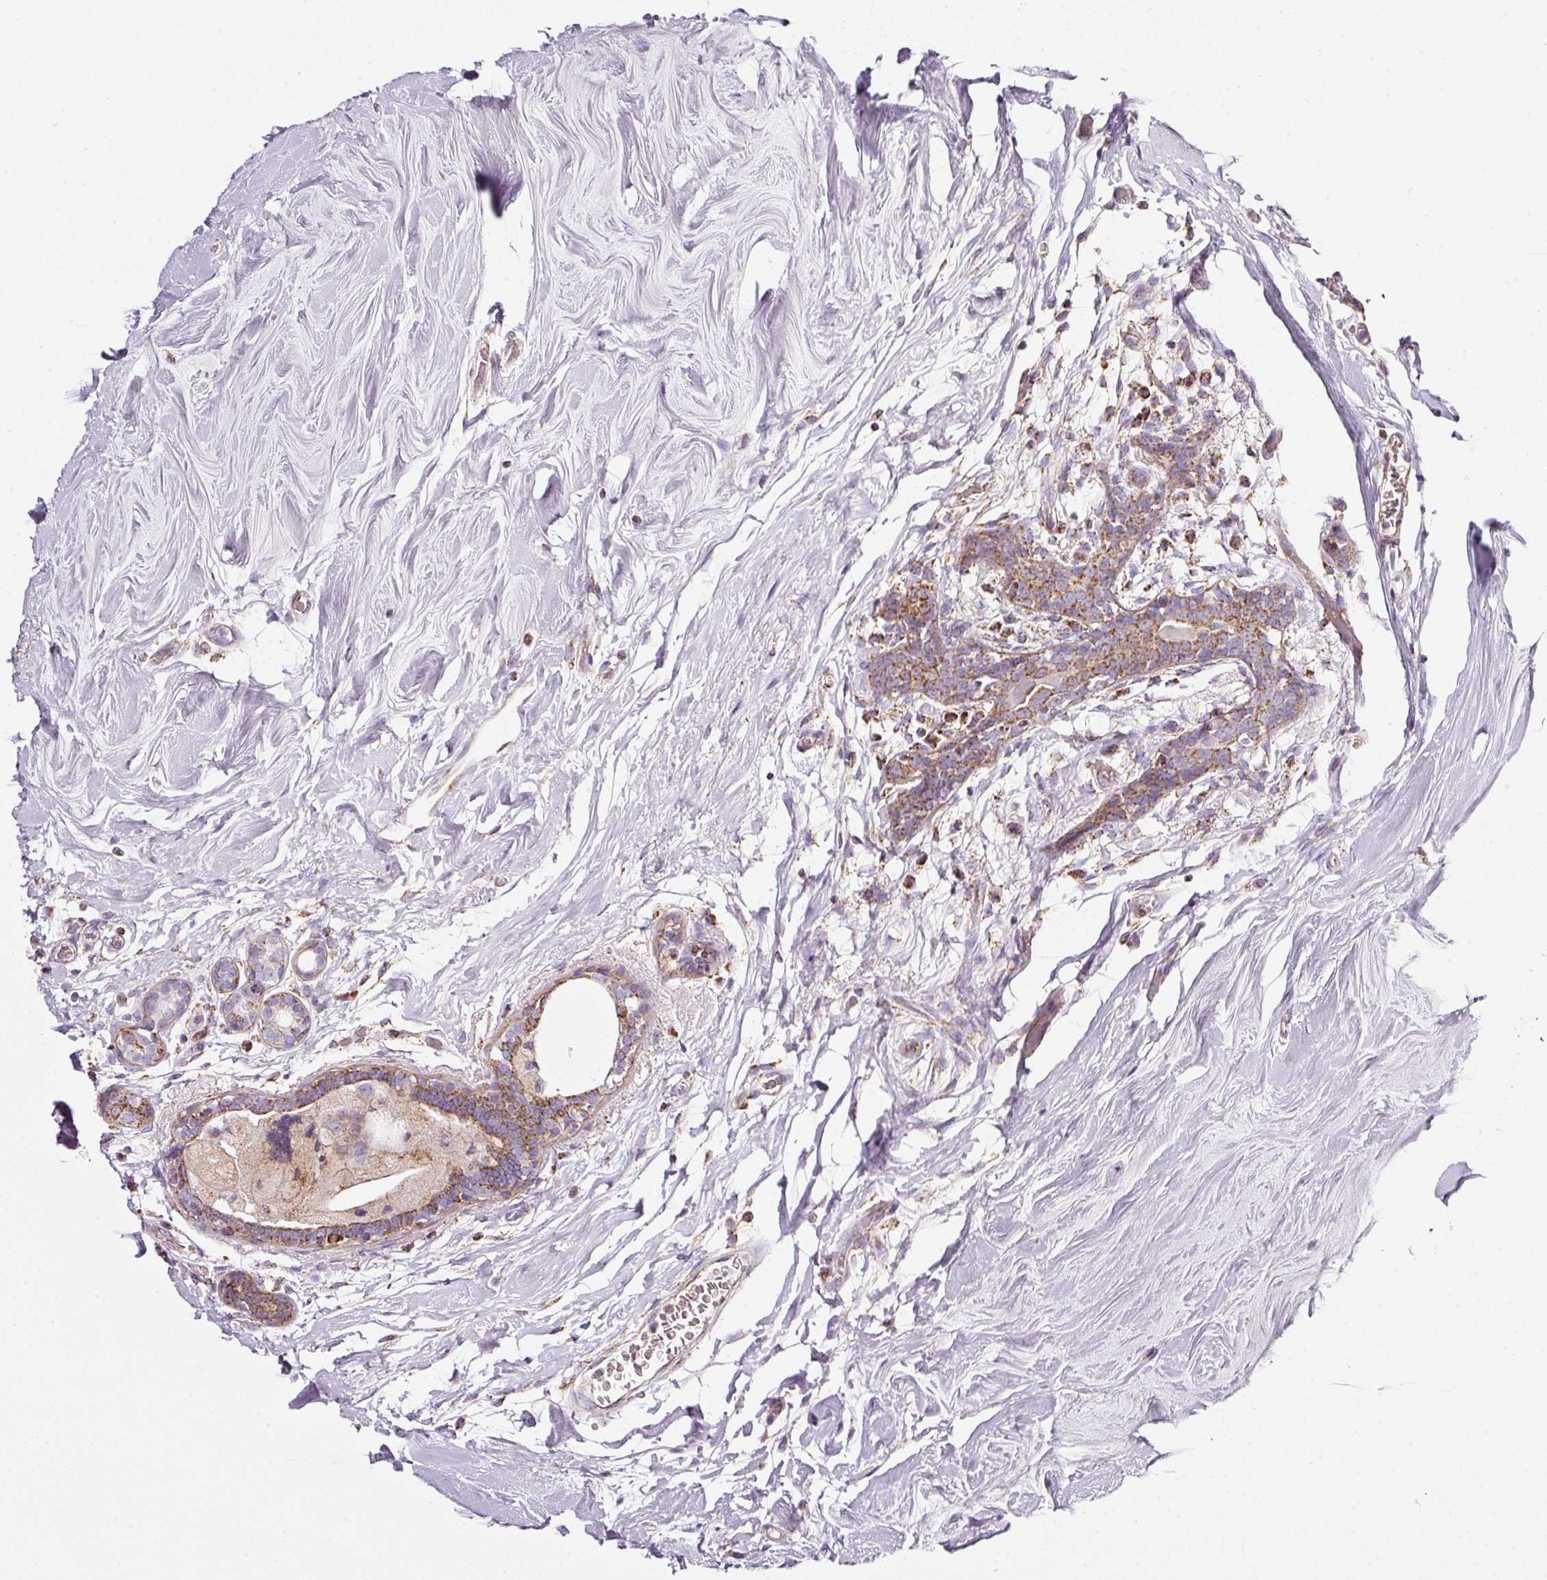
{"staining": {"intensity": "moderate", "quantity": ">75%", "location": "cytoplasmic/membranous"}, "tissue": "breast cancer", "cell_type": "Tumor cells", "image_type": "cancer", "snomed": [{"axis": "morphology", "description": "Normal tissue, NOS"}, {"axis": "morphology", "description": "Duct carcinoma"}, {"axis": "topography", "description": "Breast"}], "caption": "Immunohistochemical staining of human breast invasive ductal carcinoma reveals medium levels of moderate cytoplasmic/membranous staining in approximately >75% of tumor cells.", "gene": "SDHA", "patient": {"sex": "female", "age": 62}}